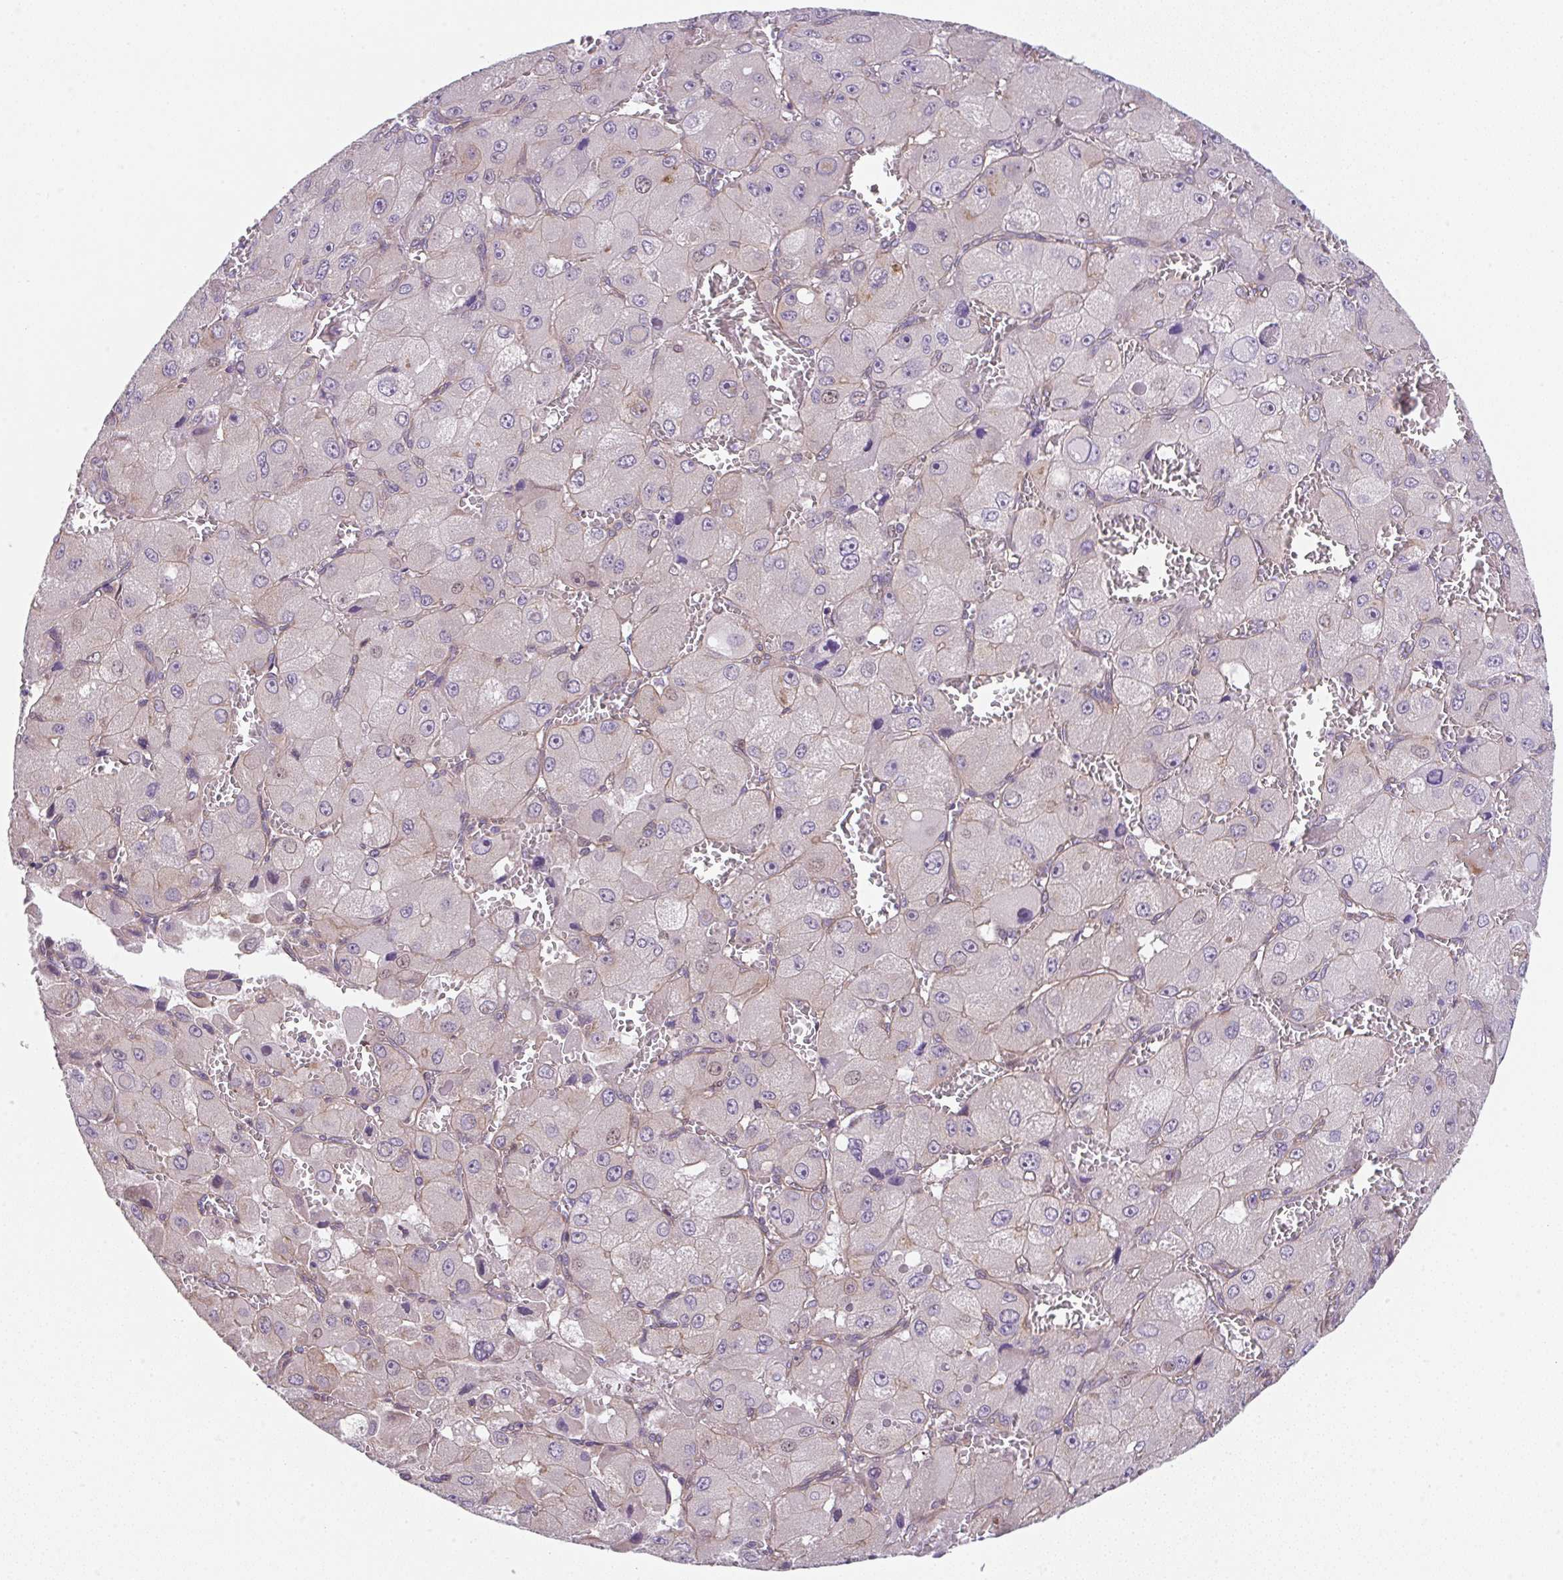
{"staining": {"intensity": "weak", "quantity": "<25%", "location": "nuclear"}, "tissue": "liver cancer", "cell_type": "Tumor cells", "image_type": "cancer", "snomed": [{"axis": "morphology", "description": "Carcinoma, Hepatocellular, NOS"}, {"axis": "topography", "description": "Liver"}], "caption": "Histopathology image shows no significant protein expression in tumor cells of liver hepatocellular carcinoma.", "gene": "ZNF696", "patient": {"sex": "male", "age": 27}}